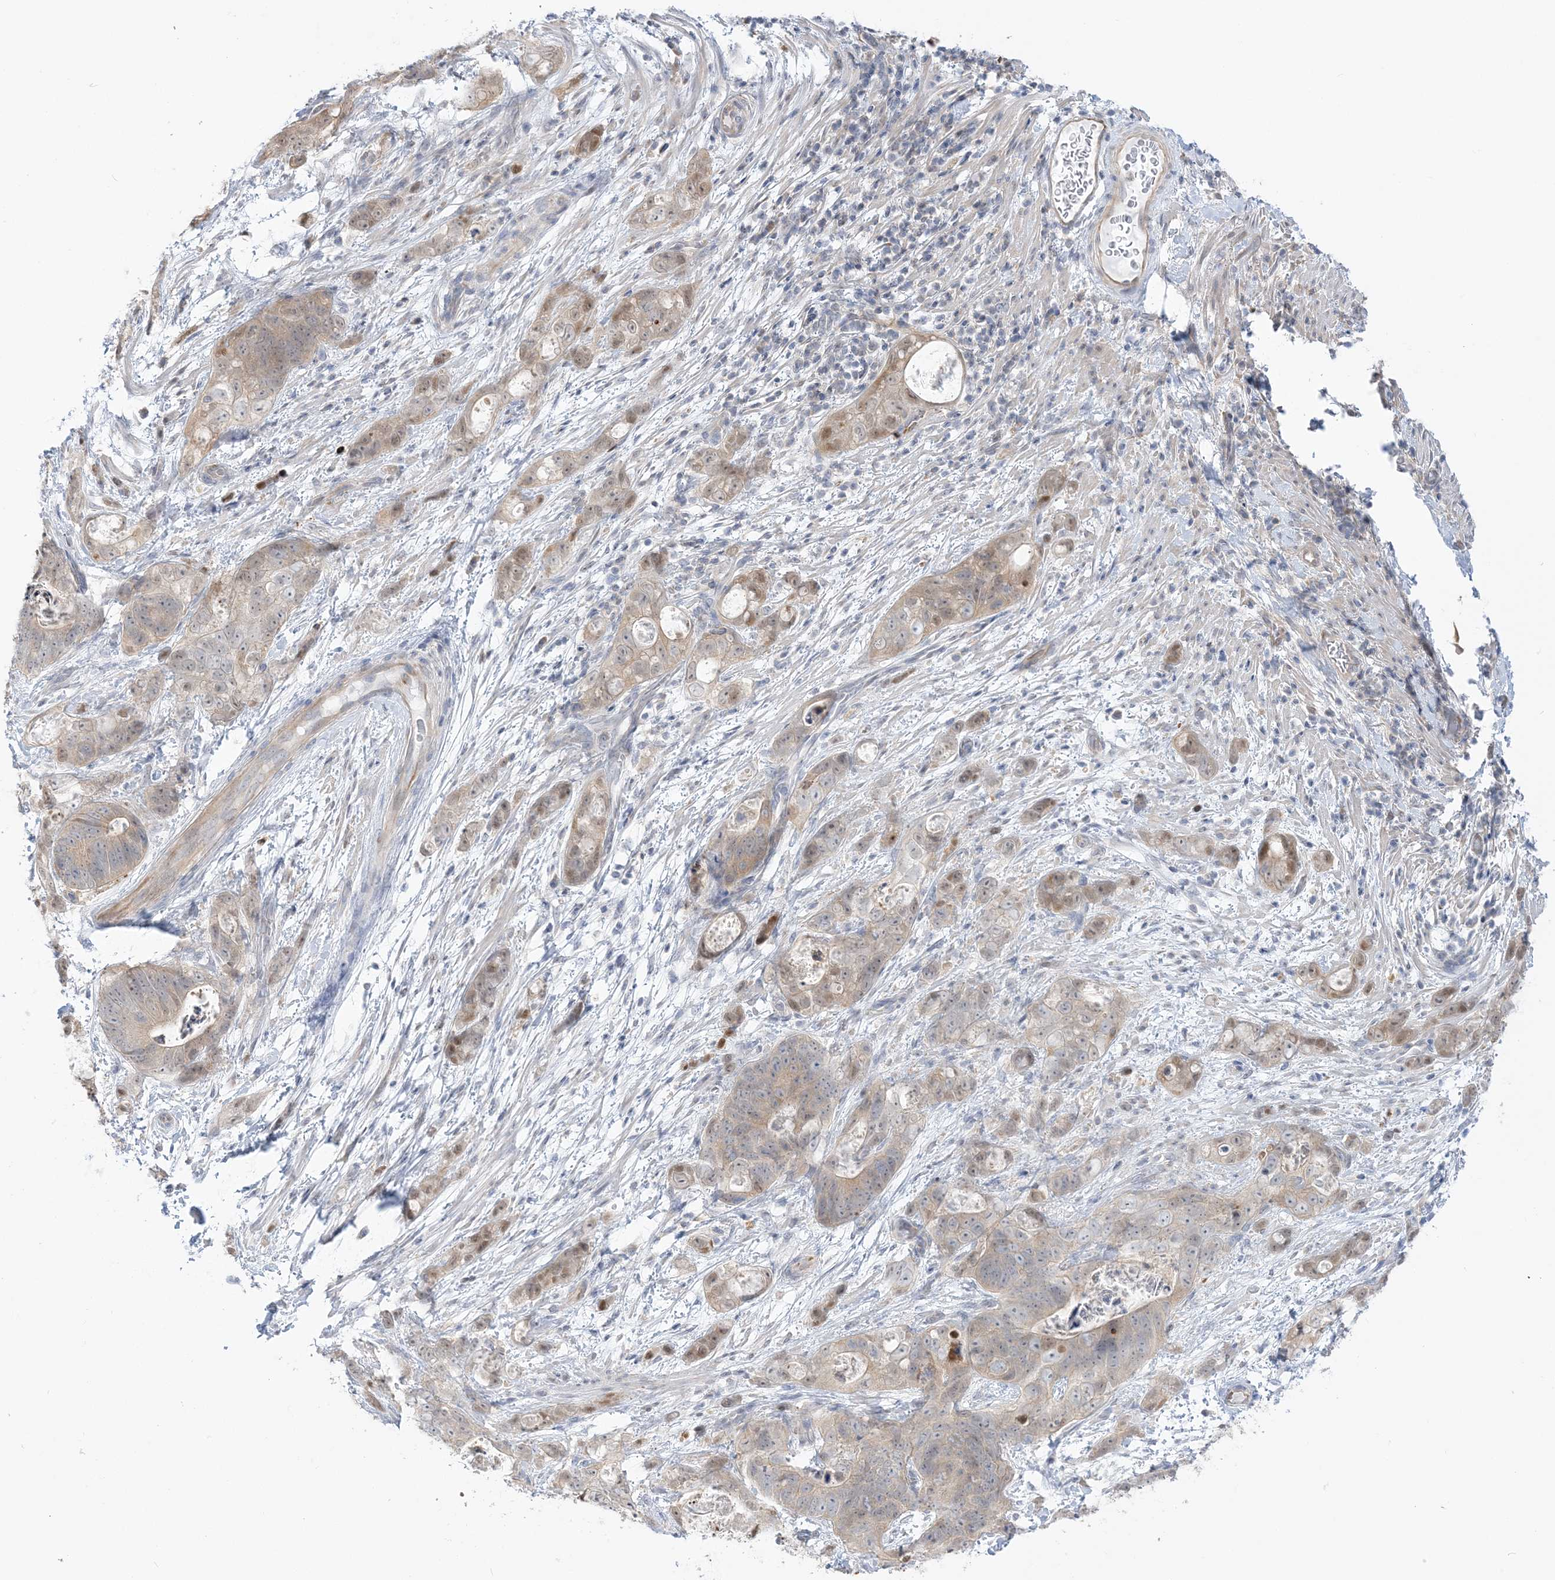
{"staining": {"intensity": "weak", "quantity": "25%-75%", "location": "cytoplasmic/membranous,nuclear"}, "tissue": "stomach cancer", "cell_type": "Tumor cells", "image_type": "cancer", "snomed": [{"axis": "morphology", "description": "Normal tissue, NOS"}, {"axis": "morphology", "description": "Adenocarcinoma, NOS"}, {"axis": "topography", "description": "Stomach"}], "caption": "Weak cytoplasmic/membranous and nuclear protein expression is identified in approximately 25%-75% of tumor cells in stomach cancer.", "gene": "THADA", "patient": {"sex": "female", "age": 89}}